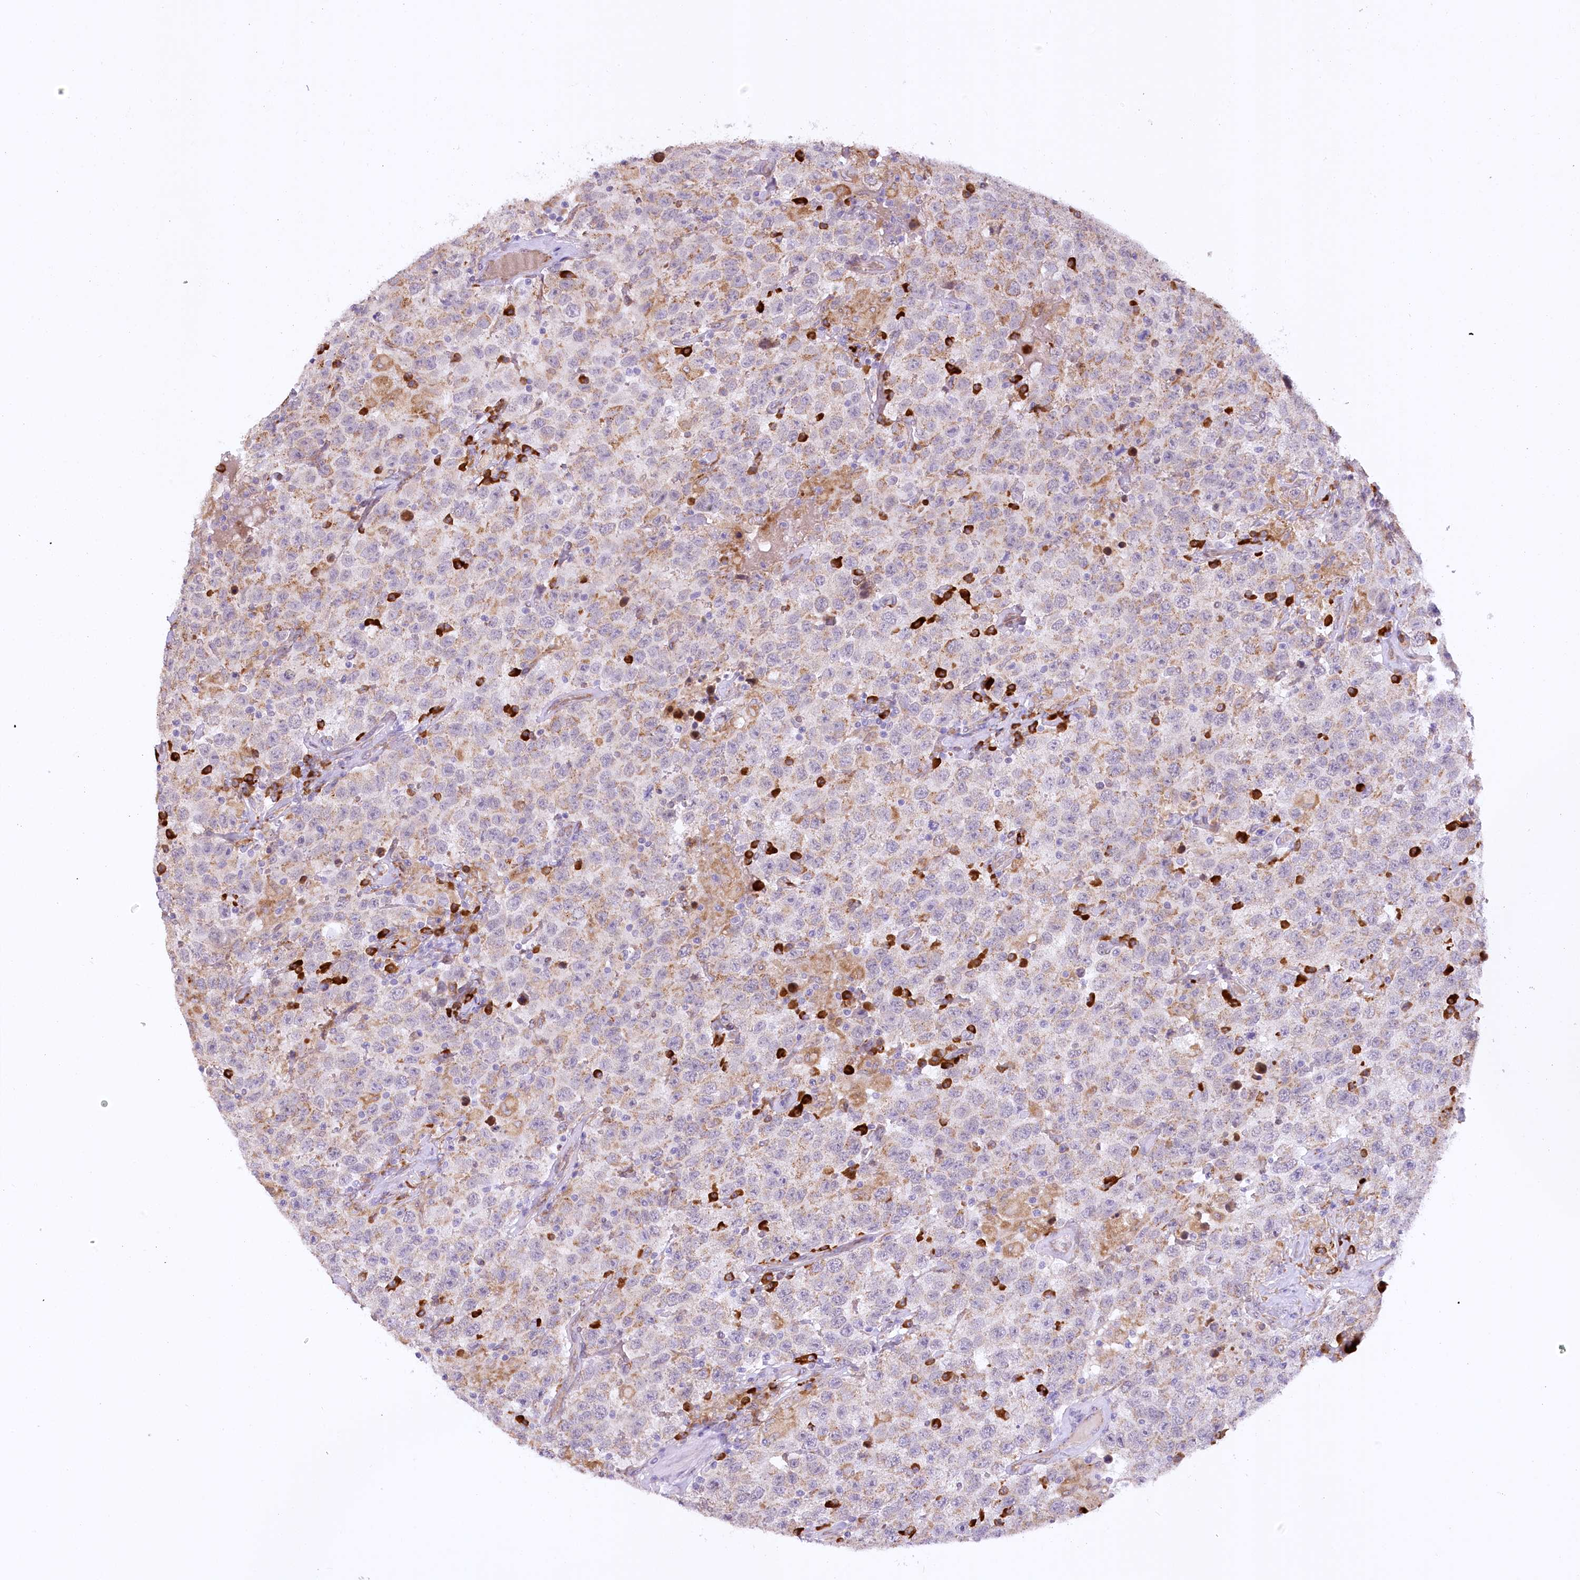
{"staining": {"intensity": "negative", "quantity": "none", "location": "none"}, "tissue": "testis cancer", "cell_type": "Tumor cells", "image_type": "cancer", "snomed": [{"axis": "morphology", "description": "Seminoma, NOS"}, {"axis": "topography", "description": "Testis"}], "caption": "IHC micrograph of neoplastic tissue: human testis cancer (seminoma) stained with DAB demonstrates no significant protein expression in tumor cells.", "gene": "NCKAP5", "patient": {"sex": "male", "age": 41}}